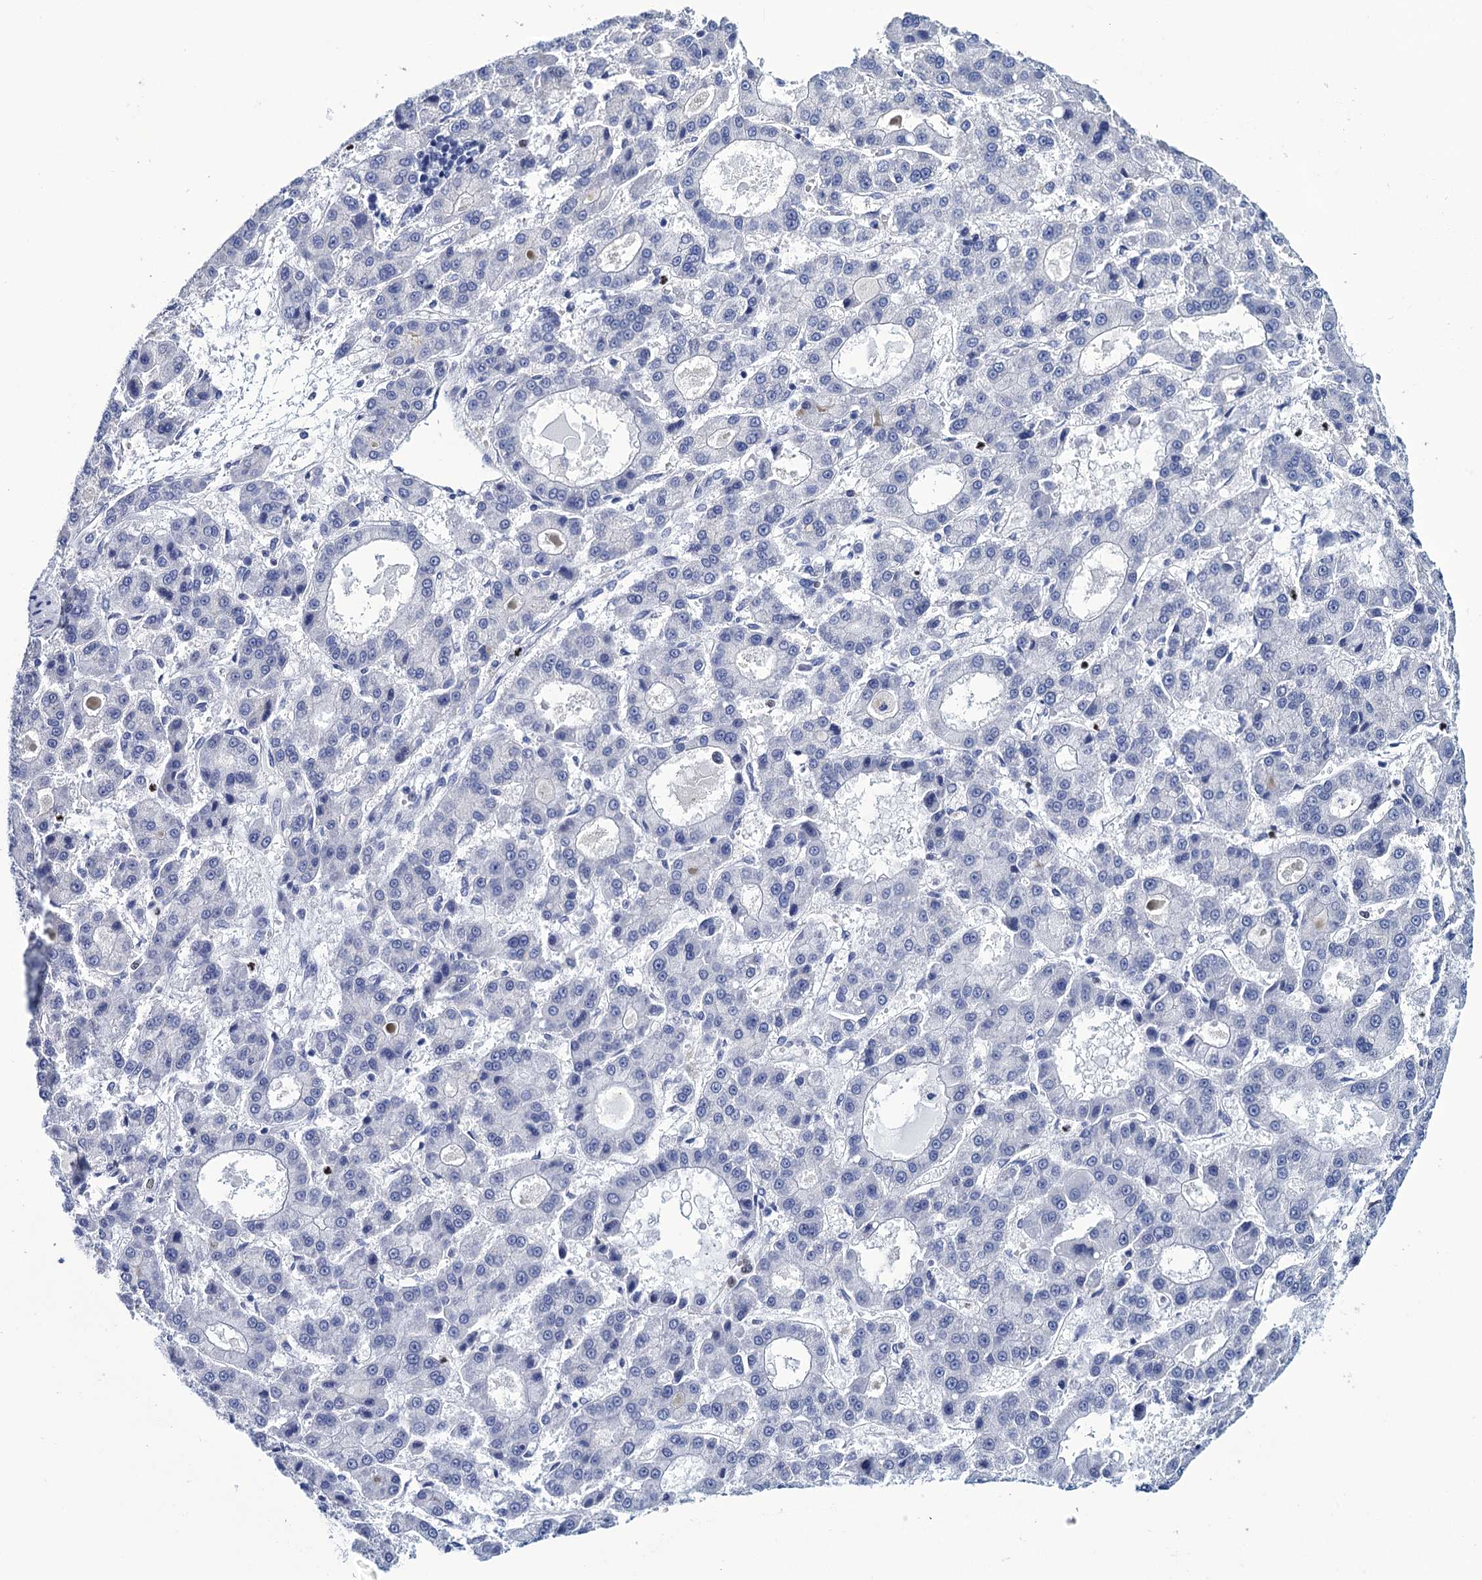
{"staining": {"intensity": "negative", "quantity": "none", "location": "none"}, "tissue": "liver cancer", "cell_type": "Tumor cells", "image_type": "cancer", "snomed": [{"axis": "morphology", "description": "Carcinoma, Hepatocellular, NOS"}, {"axis": "topography", "description": "Liver"}], "caption": "A photomicrograph of liver cancer stained for a protein demonstrates no brown staining in tumor cells.", "gene": "RHCG", "patient": {"sex": "male", "age": 70}}